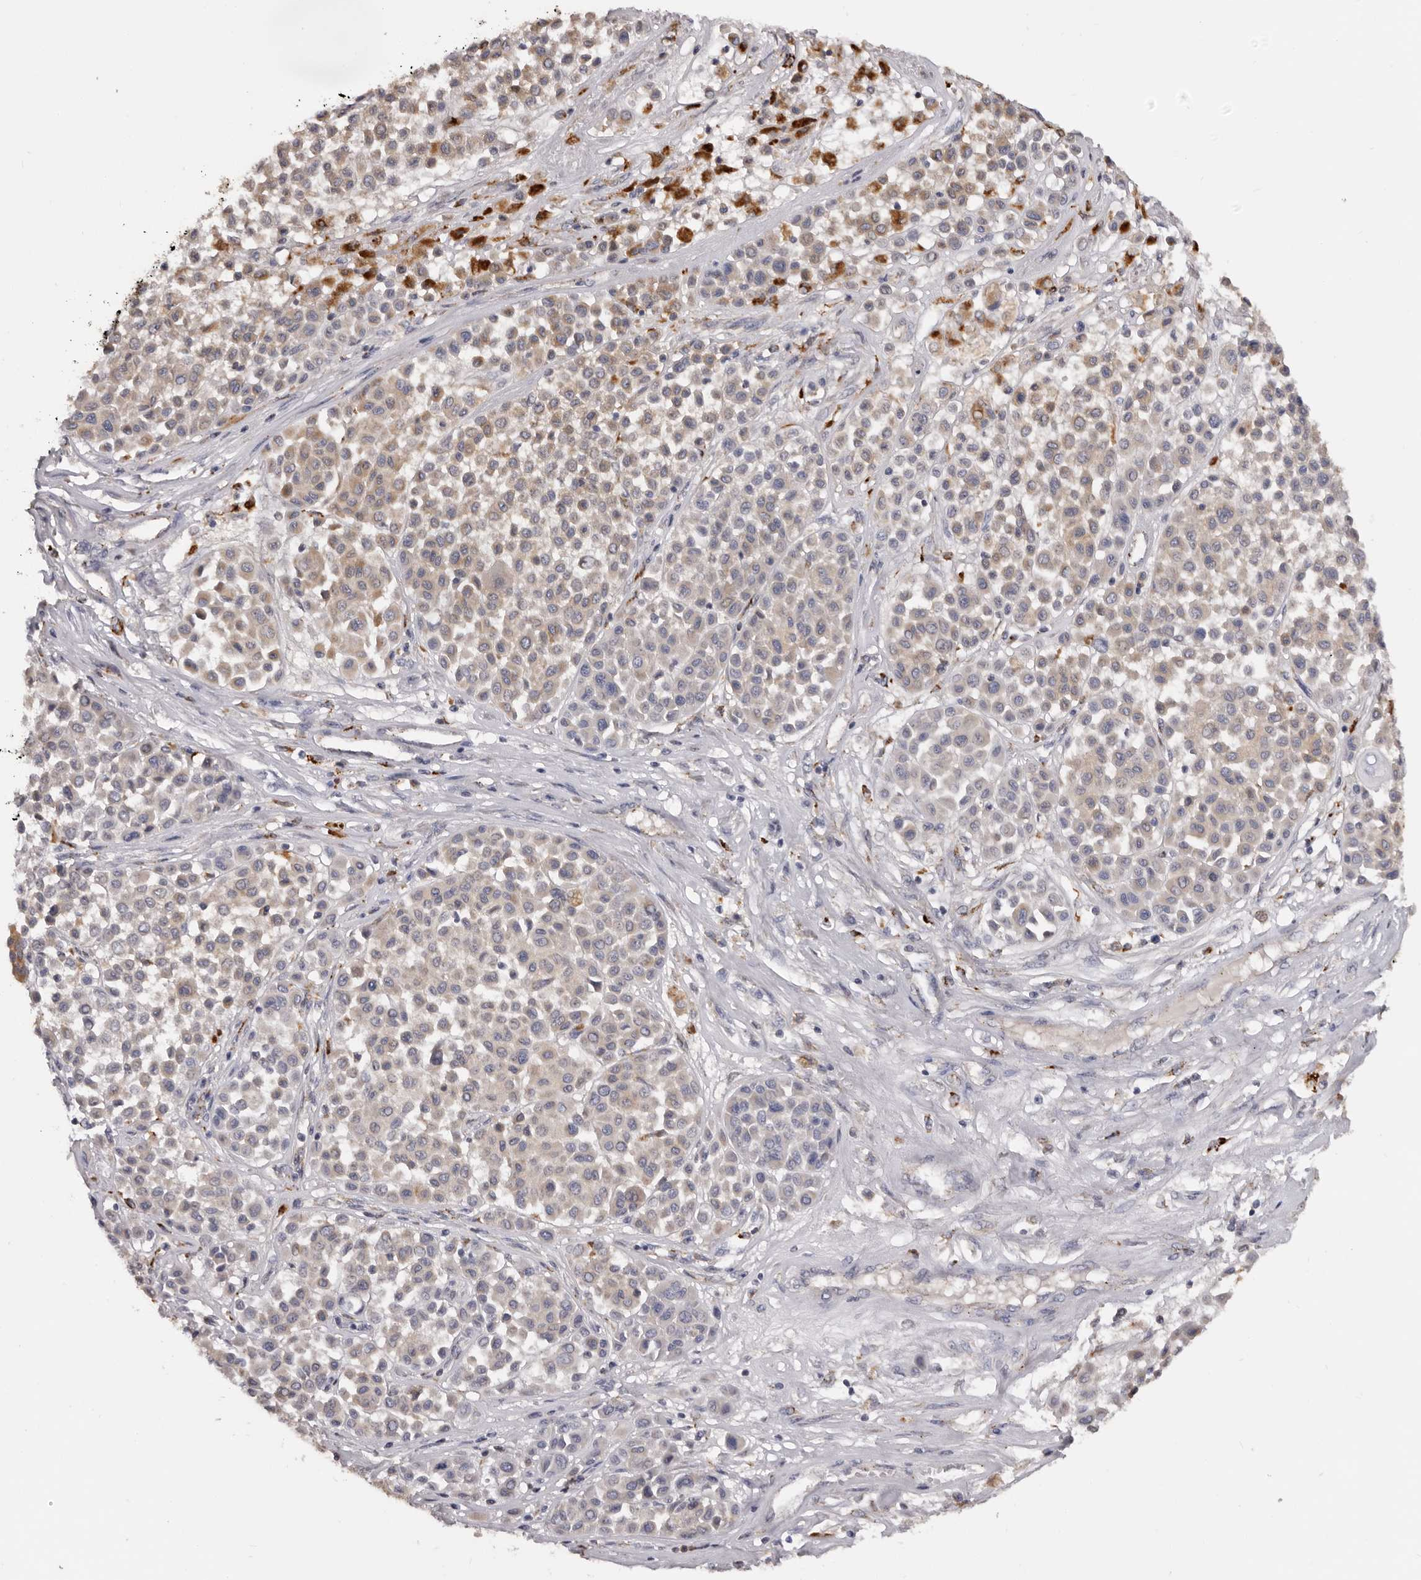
{"staining": {"intensity": "weak", "quantity": ">75%", "location": "cytoplasmic/membranous"}, "tissue": "melanoma", "cell_type": "Tumor cells", "image_type": "cancer", "snomed": [{"axis": "morphology", "description": "Malignant melanoma, Metastatic site"}, {"axis": "topography", "description": "Soft tissue"}], "caption": "Brown immunohistochemical staining in melanoma reveals weak cytoplasmic/membranous staining in approximately >75% of tumor cells.", "gene": "DAP", "patient": {"sex": "male", "age": 41}}